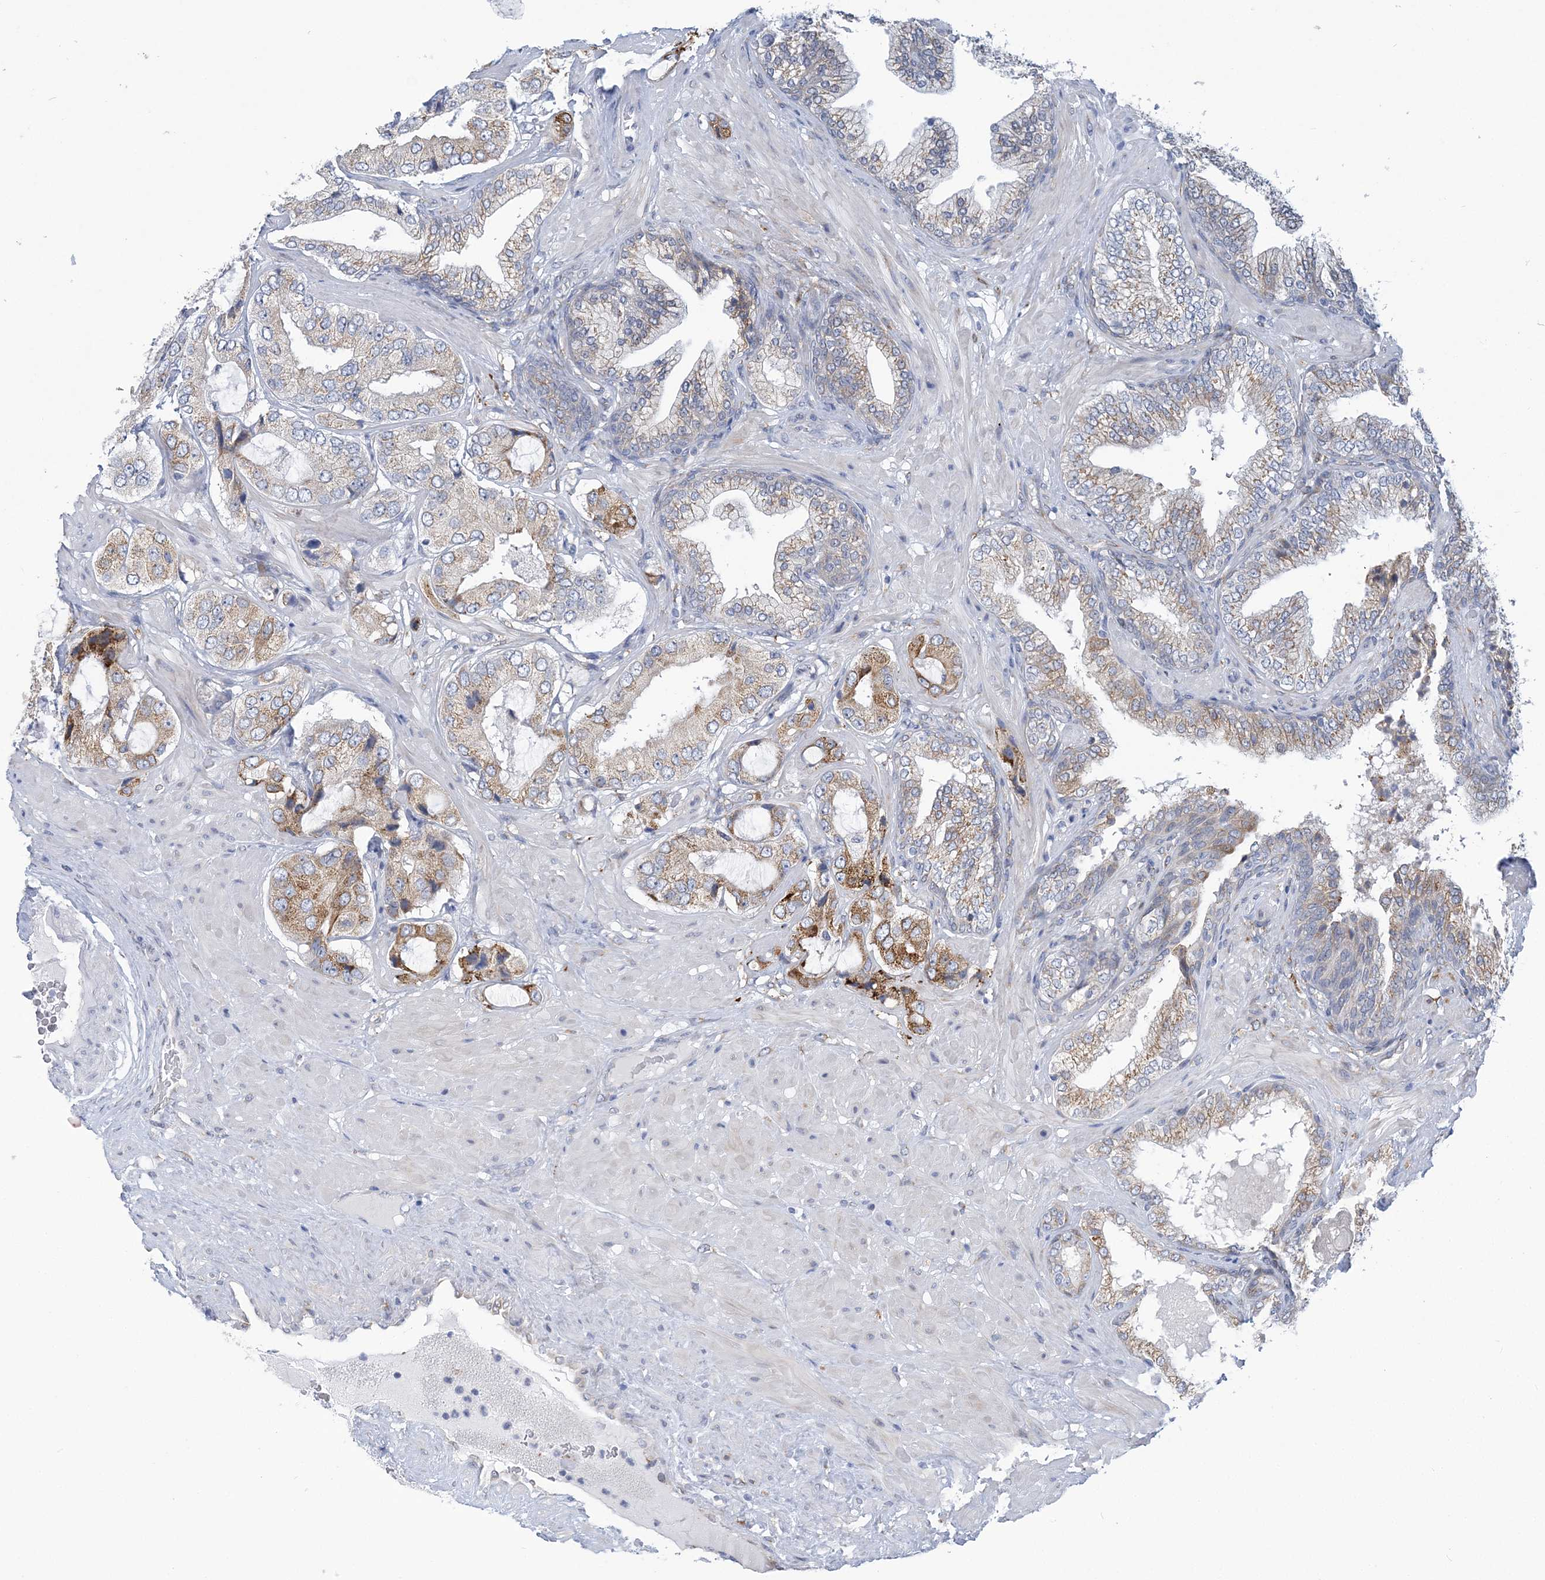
{"staining": {"intensity": "moderate", "quantity": "<25%", "location": "cytoplasmic/membranous"}, "tissue": "prostate cancer", "cell_type": "Tumor cells", "image_type": "cancer", "snomed": [{"axis": "morphology", "description": "Adenocarcinoma, High grade"}, {"axis": "topography", "description": "Prostate"}], "caption": "The histopathology image reveals staining of prostate high-grade adenocarcinoma, revealing moderate cytoplasmic/membranous protein staining (brown color) within tumor cells. (Brightfield microscopy of DAB IHC at high magnification).", "gene": "PLEKHG4B", "patient": {"sex": "male", "age": 59}}